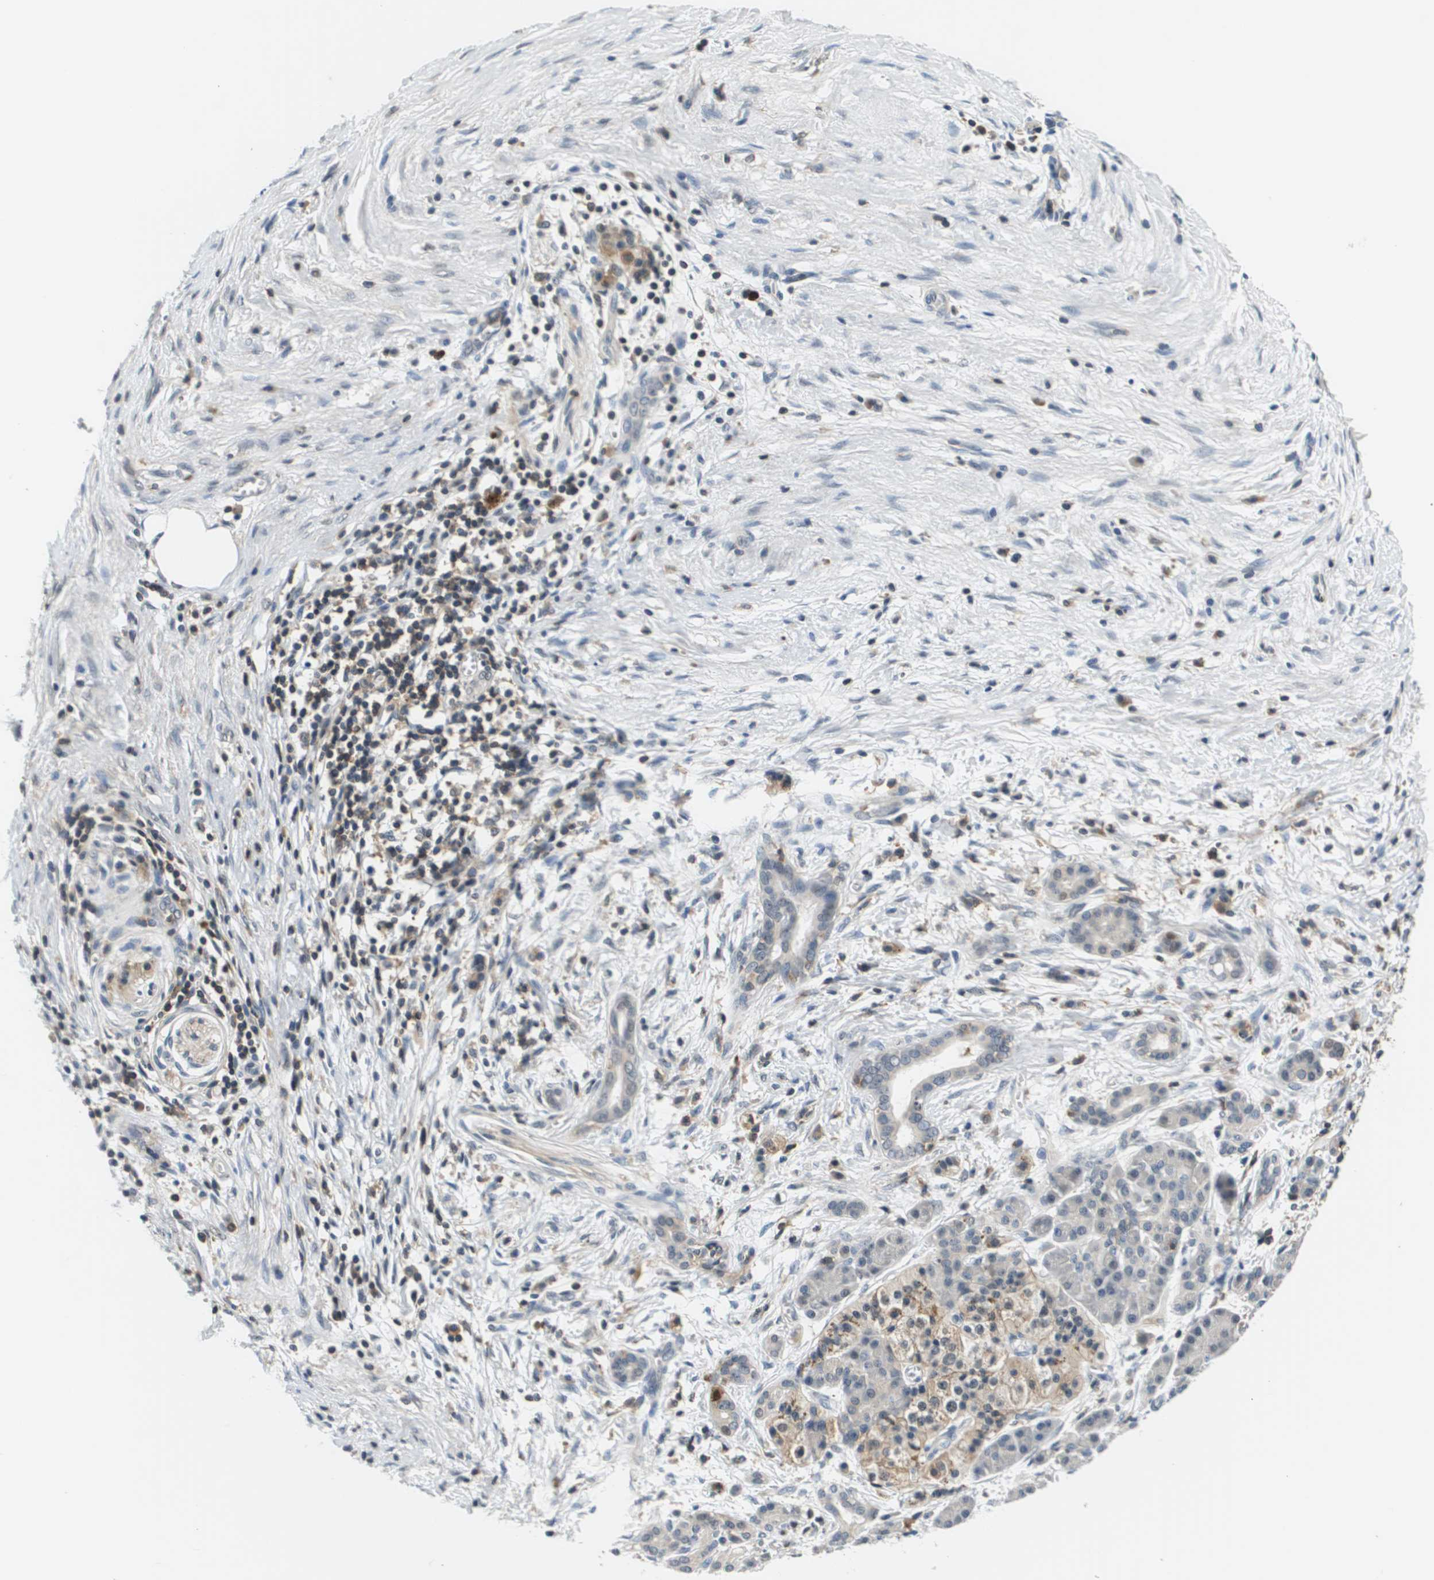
{"staining": {"intensity": "negative", "quantity": "none", "location": "none"}, "tissue": "pancreatic cancer", "cell_type": "Tumor cells", "image_type": "cancer", "snomed": [{"axis": "morphology", "description": "Adenocarcinoma, NOS"}, {"axis": "topography", "description": "Pancreas"}], "caption": "Micrograph shows no significant protein expression in tumor cells of pancreatic adenocarcinoma.", "gene": "KCNQ5", "patient": {"sex": "female", "age": 70}}